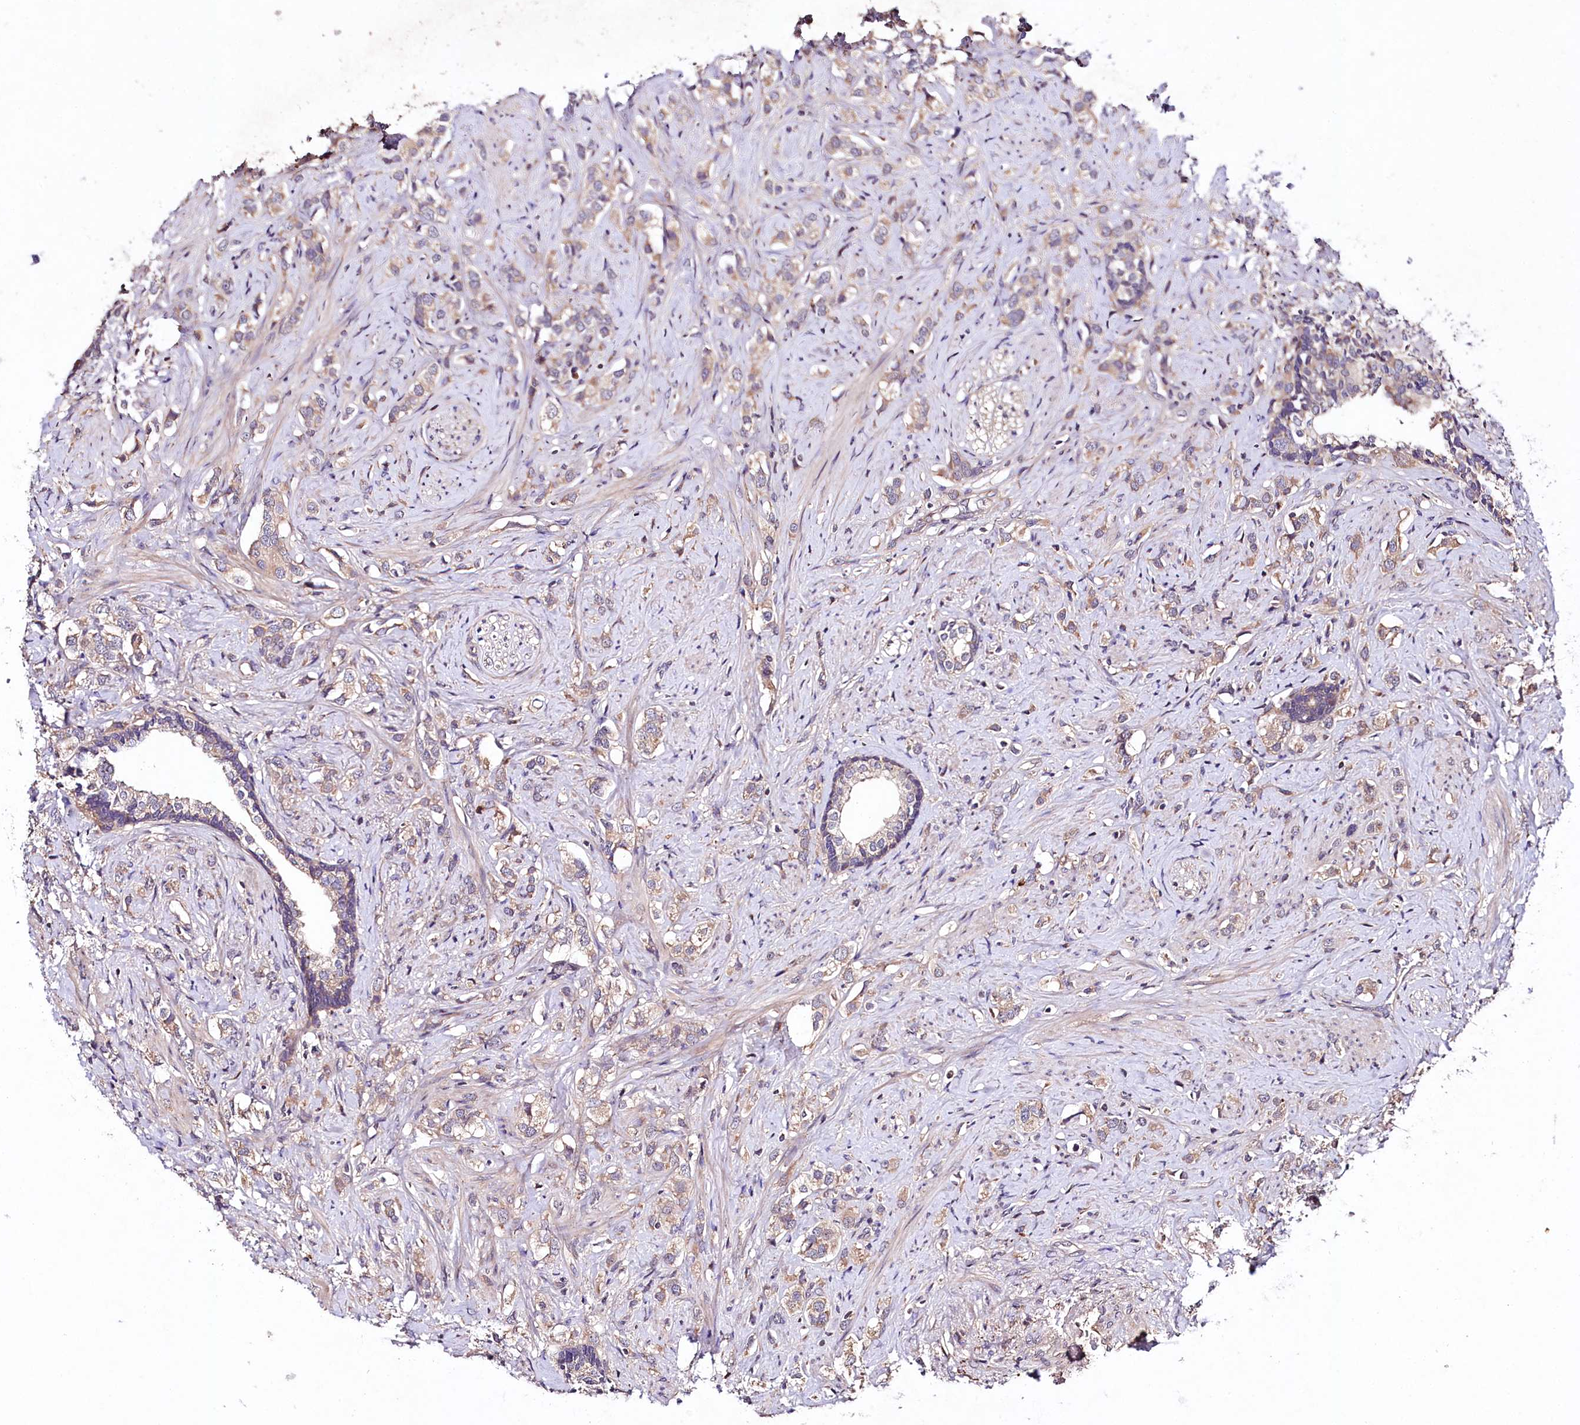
{"staining": {"intensity": "moderate", "quantity": ">75%", "location": "cytoplasmic/membranous"}, "tissue": "prostate cancer", "cell_type": "Tumor cells", "image_type": "cancer", "snomed": [{"axis": "morphology", "description": "Adenocarcinoma, High grade"}, {"axis": "topography", "description": "Prostate"}], "caption": "Prostate cancer stained with a brown dye reveals moderate cytoplasmic/membranous positive staining in approximately >75% of tumor cells.", "gene": "TNPO3", "patient": {"sex": "male", "age": 63}}